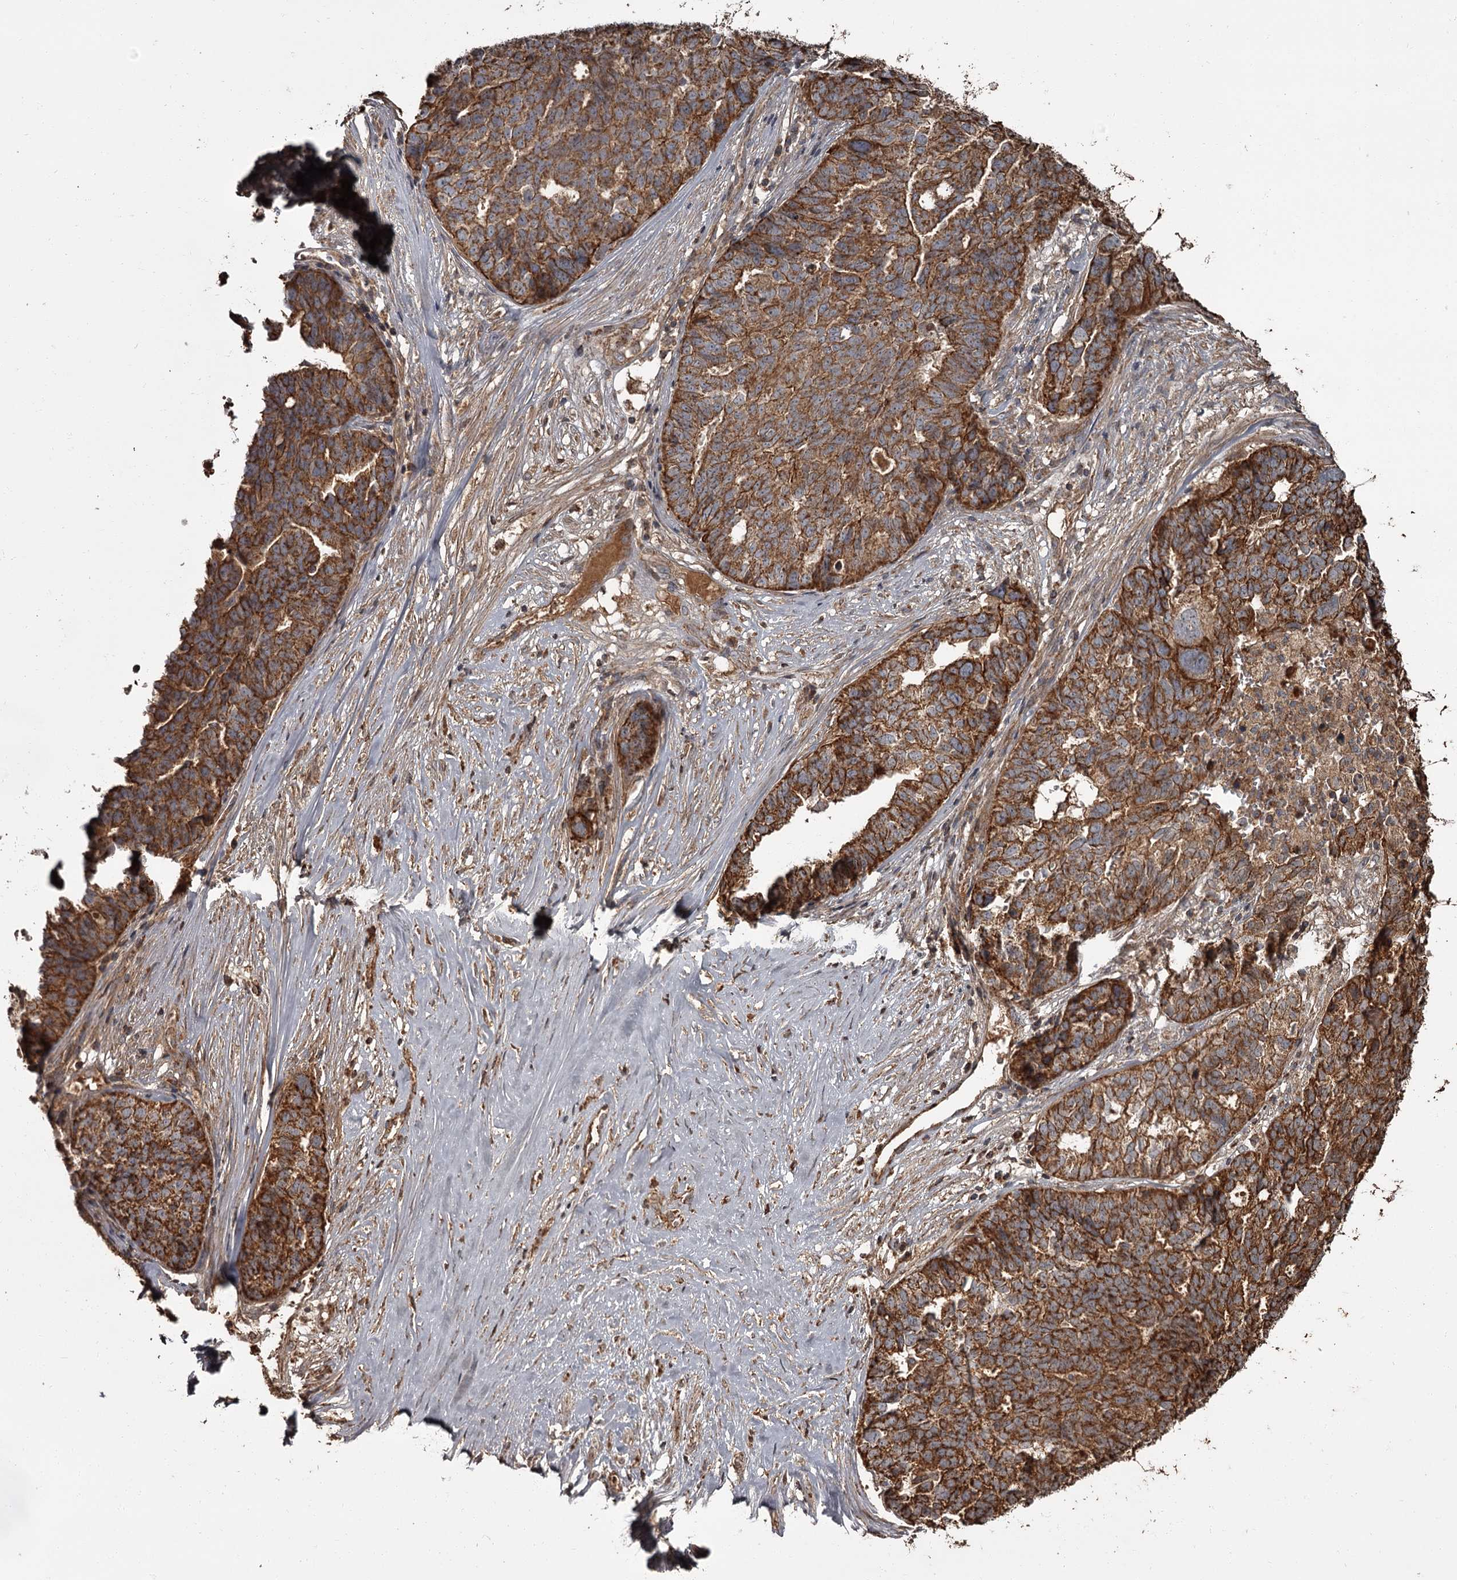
{"staining": {"intensity": "strong", "quantity": ">75%", "location": "cytoplasmic/membranous"}, "tissue": "ovarian cancer", "cell_type": "Tumor cells", "image_type": "cancer", "snomed": [{"axis": "morphology", "description": "Cystadenocarcinoma, serous, NOS"}, {"axis": "topography", "description": "Ovary"}], "caption": "Protein staining displays strong cytoplasmic/membranous staining in about >75% of tumor cells in serous cystadenocarcinoma (ovarian). (DAB (3,3'-diaminobenzidine) IHC with brightfield microscopy, high magnification).", "gene": "THAP9", "patient": {"sex": "female", "age": 59}}